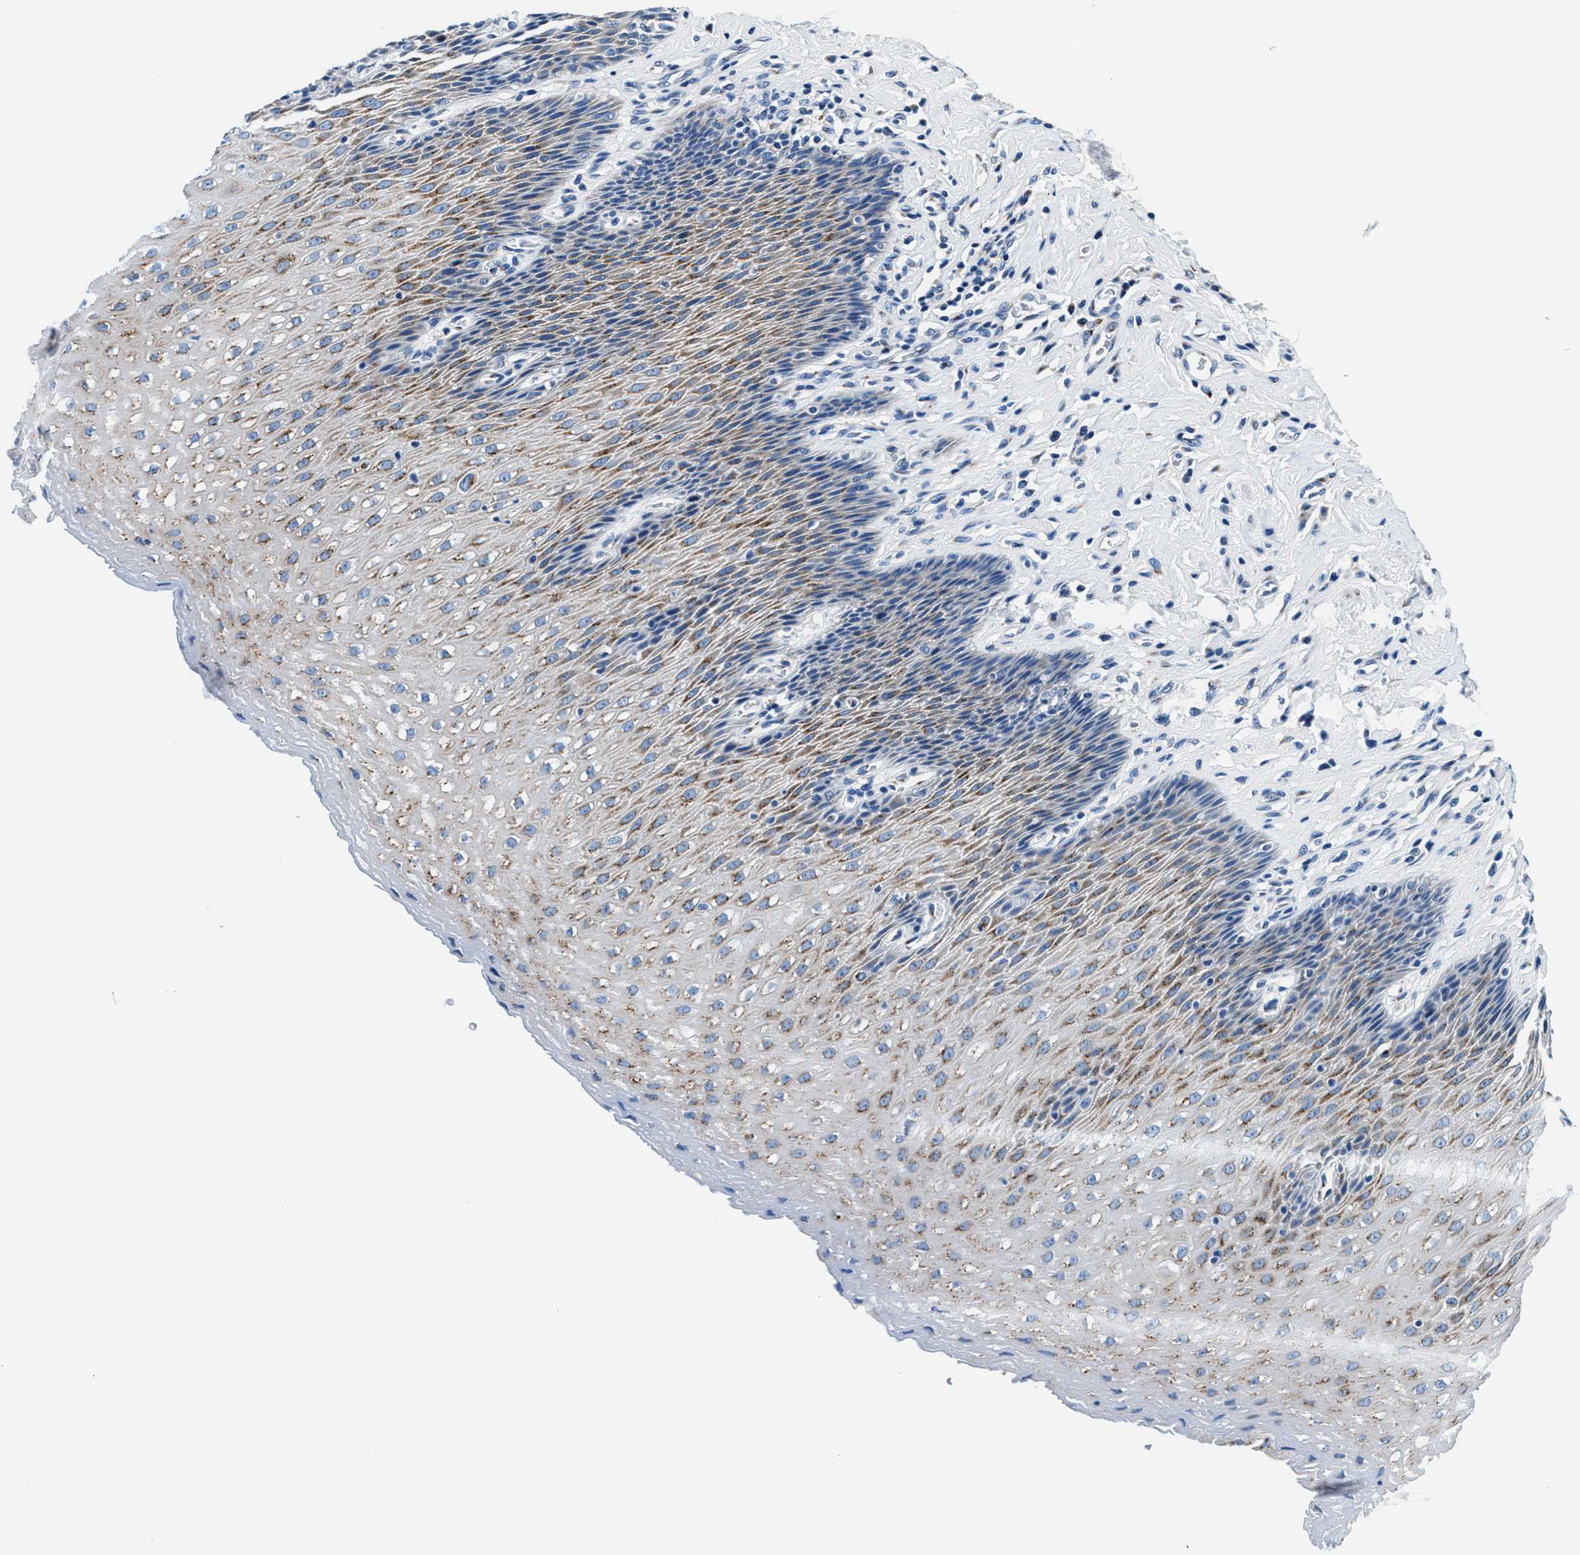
{"staining": {"intensity": "moderate", "quantity": "<25%", "location": "cytoplasmic/membranous"}, "tissue": "esophagus", "cell_type": "Squamous epithelial cells", "image_type": "normal", "snomed": [{"axis": "morphology", "description": "Normal tissue, NOS"}, {"axis": "topography", "description": "Esophagus"}], "caption": "Unremarkable esophagus was stained to show a protein in brown. There is low levels of moderate cytoplasmic/membranous positivity in approximately <25% of squamous epithelial cells. The staining was performed using DAB, with brown indicating positive protein expression. Nuclei are stained blue with hematoxylin.", "gene": "VPS53", "patient": {"sex": "female", "age": 61}}